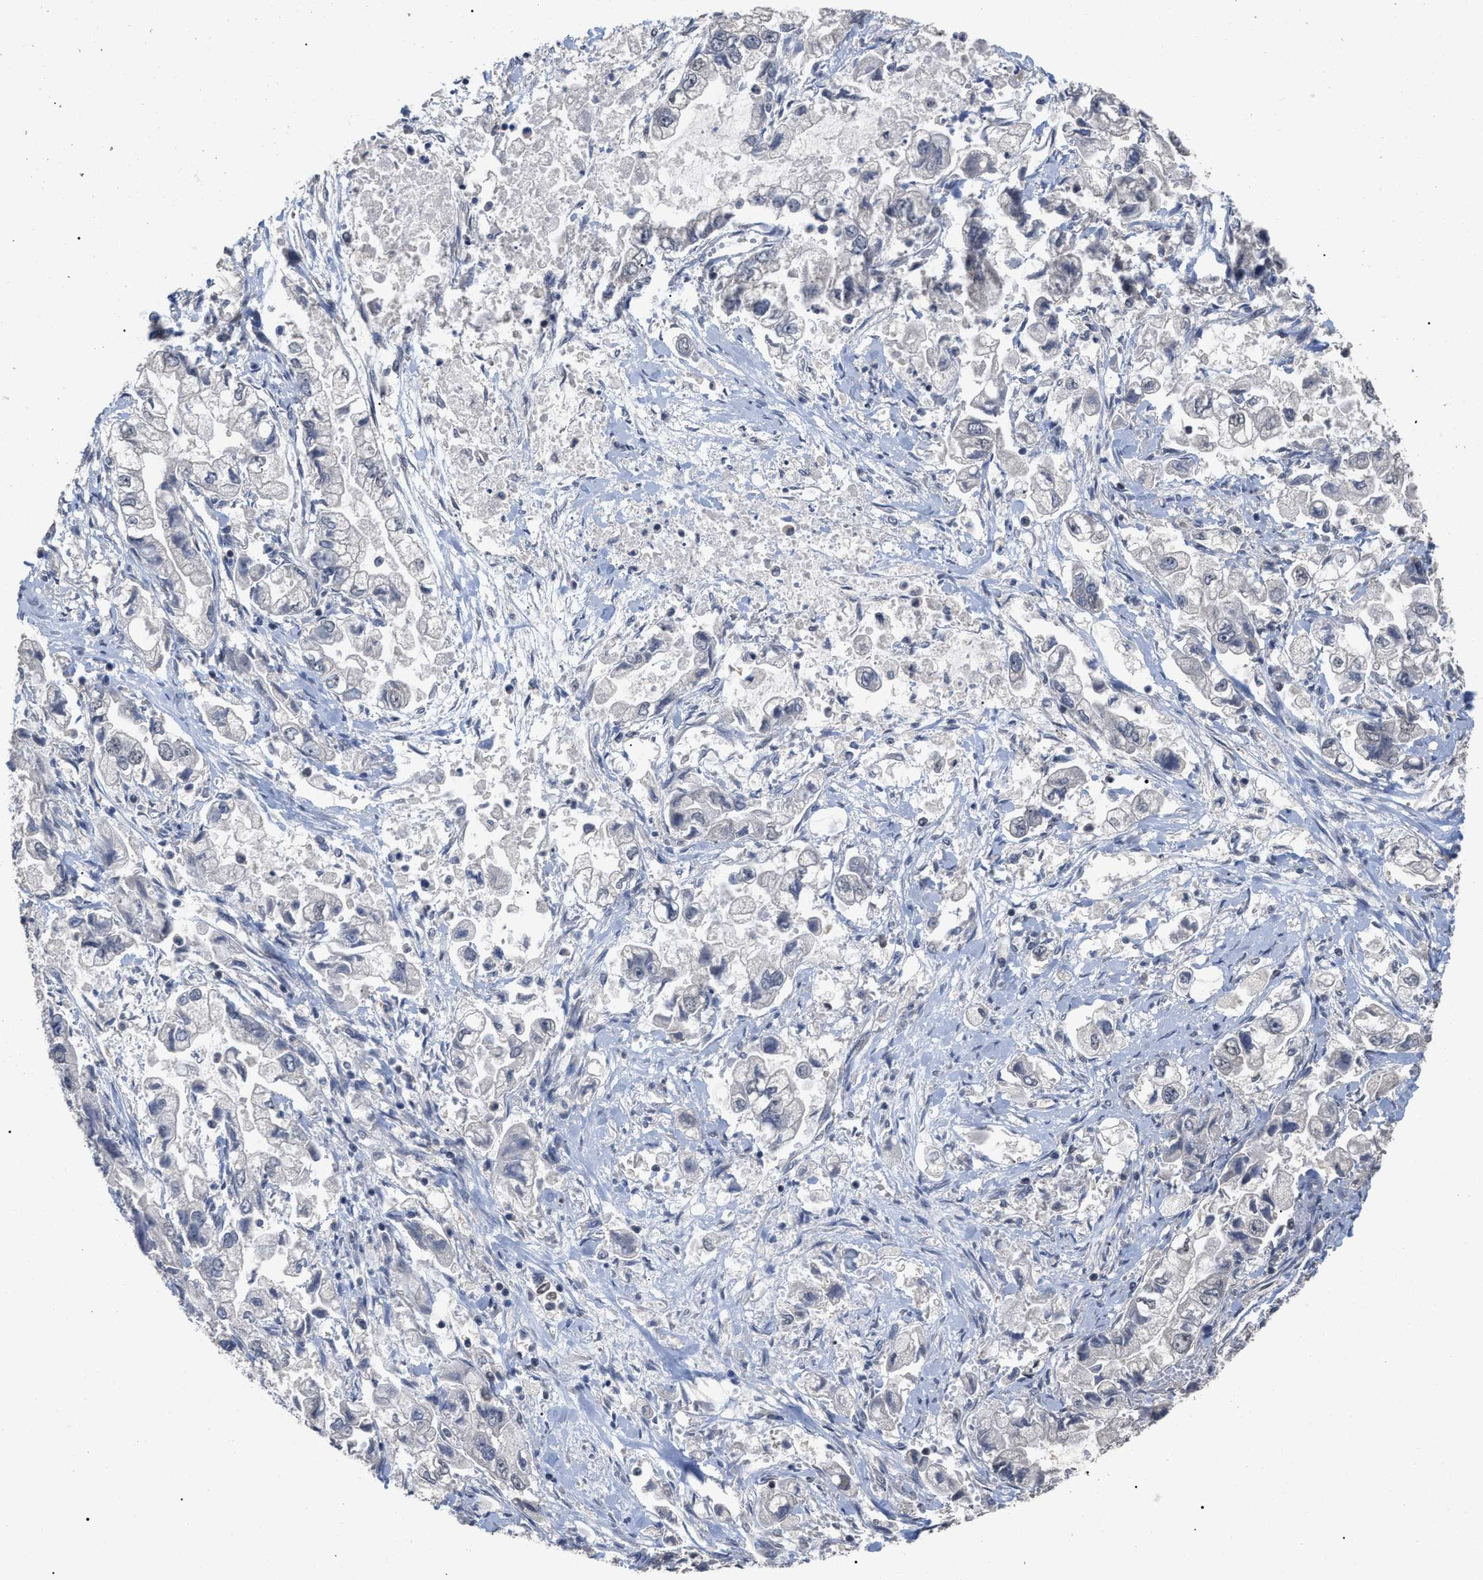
{"staining": {"intensity": "negative", "quantity": "none", "location": "none"}, "tissue": "stomach cancer", "cell_type": "Tumor cells", "image_type": "cancer", "snomed": [{"axis": "morphology", "description": "Normal tissue, NOS"}, {"axis": "morphology", "description": "Adenocarcinoma, NOS"}, {"axis": "topography", "description": "Stomach"}], "caption": "Stomach cancer (adenocarcinoma) stained for a protein using IHC reveals no positivity tumor cells.", "gene": "JAZF1", "patient": {"sex": "male", "age": 62}}